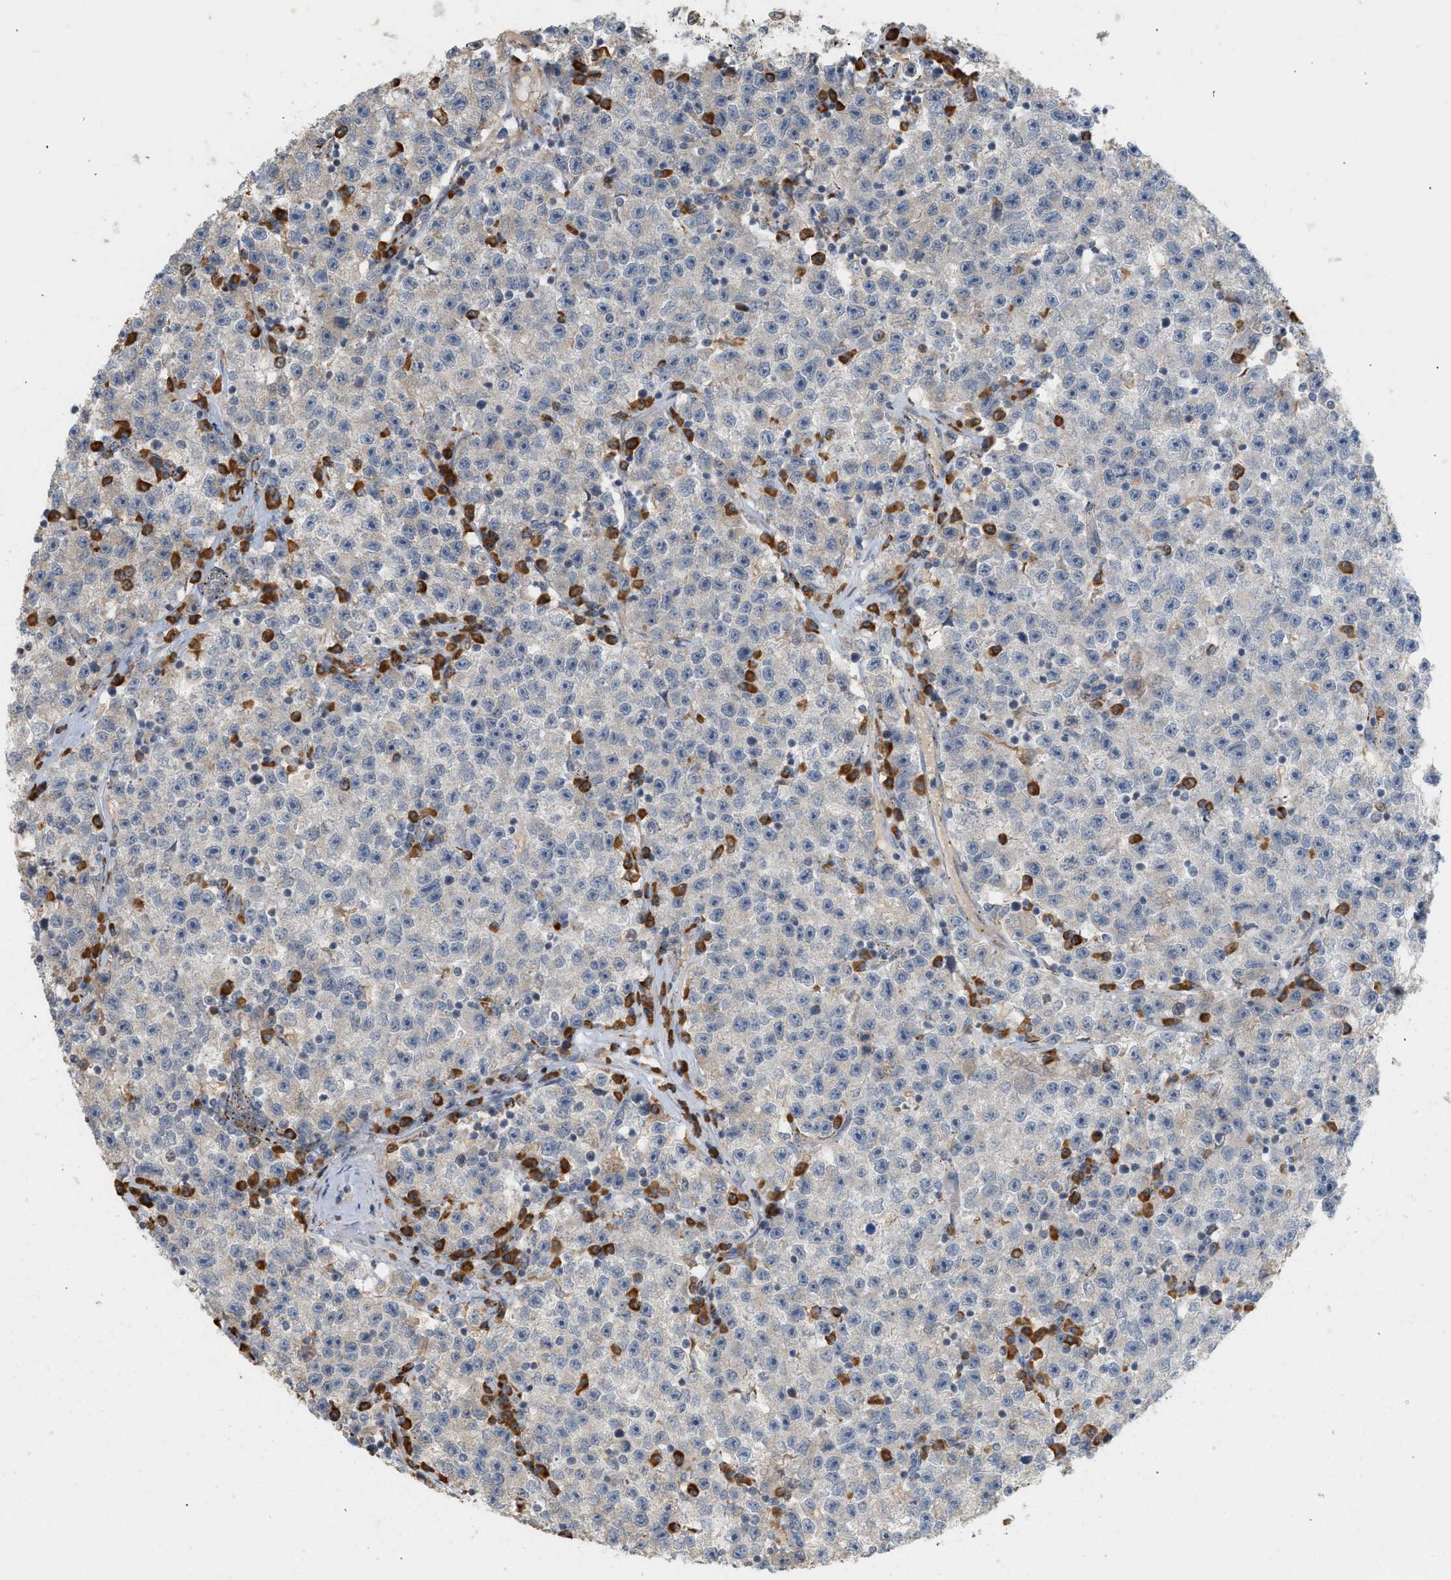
{"staining": {"intensity": "negative", "quantity": "none", "location": "none"}, "tissue": "testis cancer", "cell_type": "Tumor cells", "image_type": "cancer", "snomed": [{"axis": "morphology", "description": "Seminoma, NOS"}, {"axis": "topography", "description": "Testis"}], "caption": "Immunohistochemistry micrograph of testis seminoma stained for a protein (brown), which shows no expression in tumor cells.", "gene": "SVOP", "patient": {"sex": "male", "age": 22}}